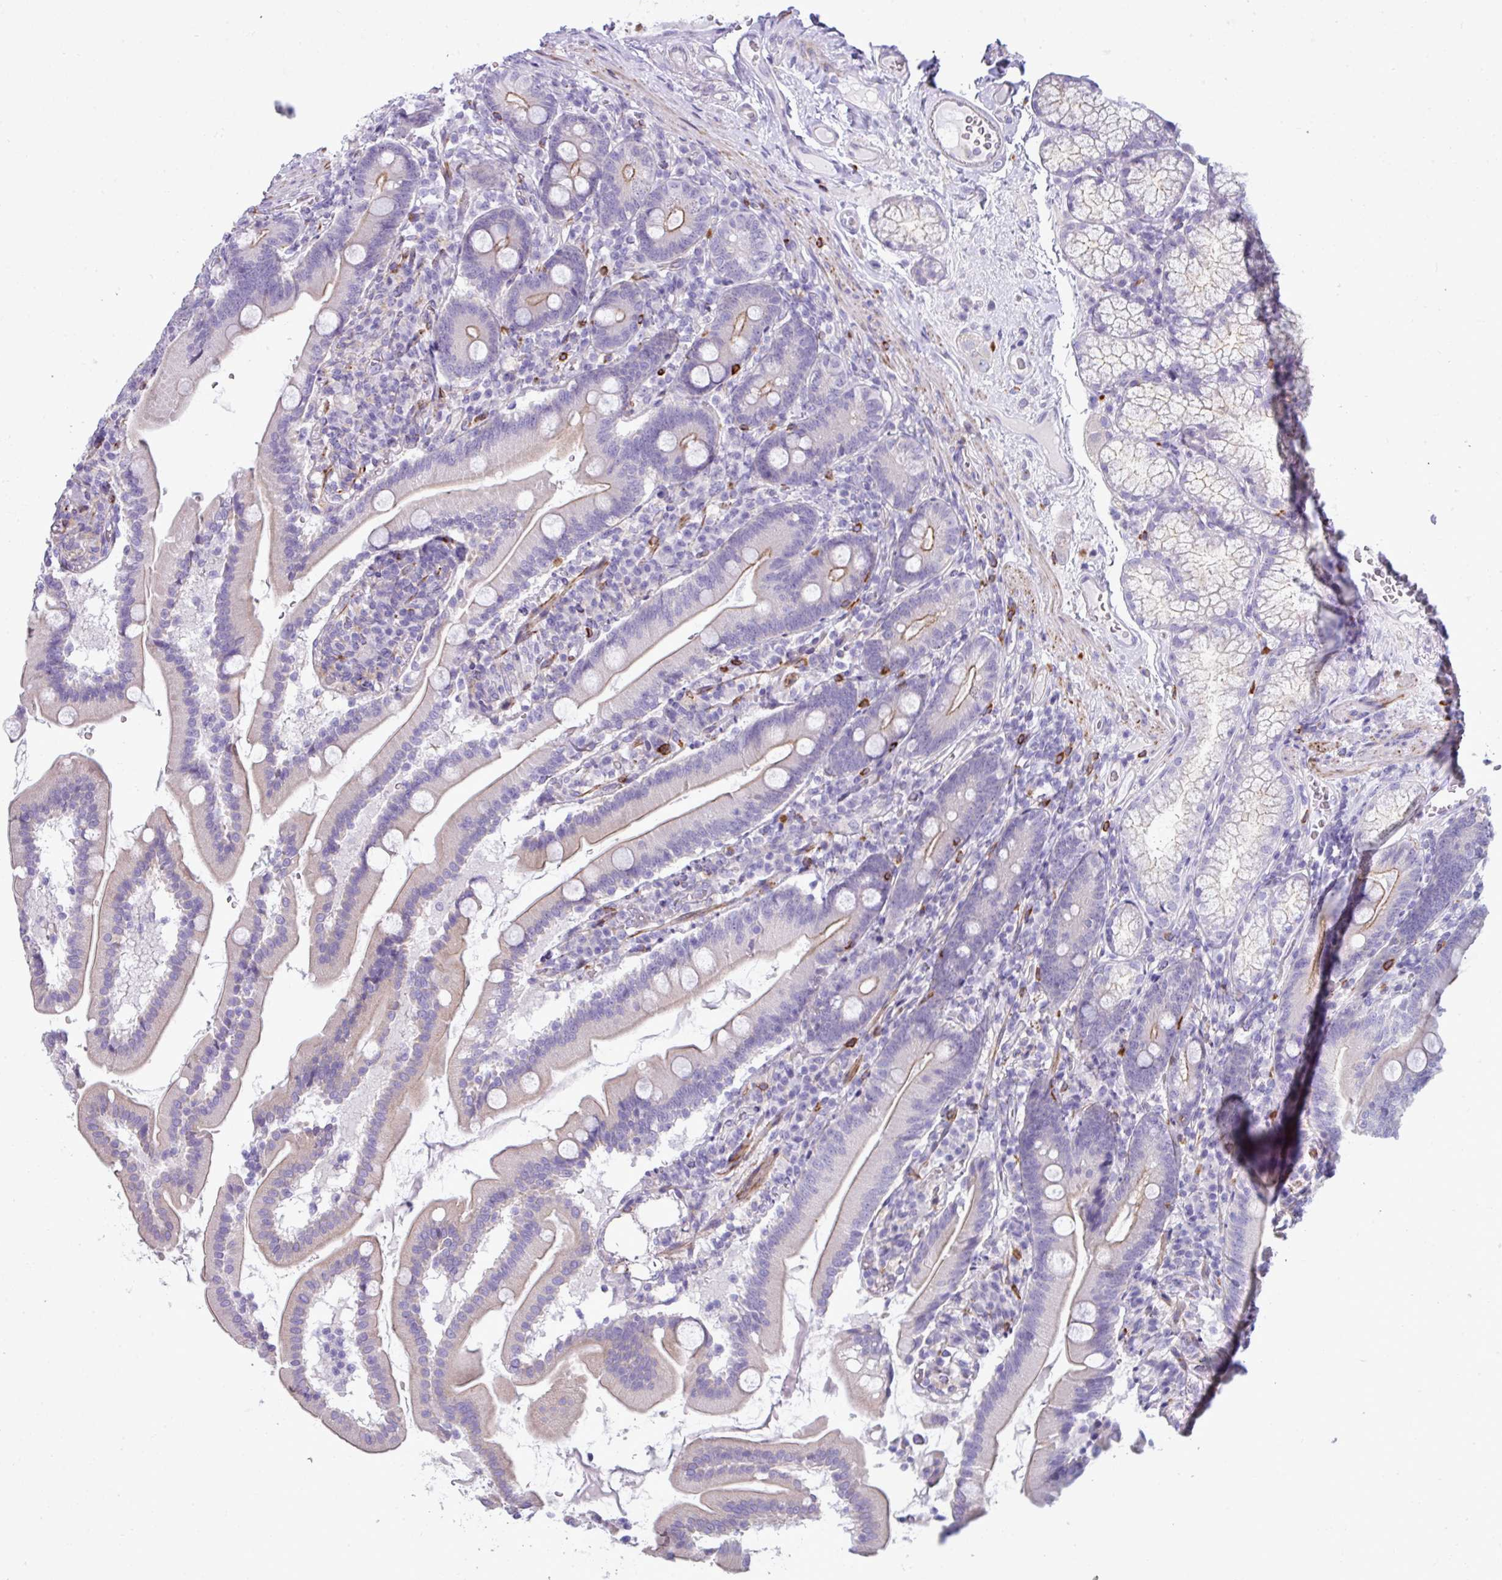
{"staining": {"intensity": "weak", "quantity": "25%-75%", "location": "cytoplasmic/membranous"}, "tissue": "duodenum", "cell_type": "Glandular cells", "image_type": "normal", "snomed": [{"axis": "morphology", "description": "Normal tissue, NOS"}, {"axis": "topography", "description": "Duodenum"}], "caption": "IHC (DAB) staining of normal human duodenum demonstrates weak cytoplasmic/membranous protein staining in approximately 25%-75% of glandular cells. The staining was performed using DAB to visualize the protein expression in brown, while the nuclei were stained in blue with hematoxylin (Magnification: 20x).", "gene": "ABCC5", "patient": {"sex": "female", "age": 67}}